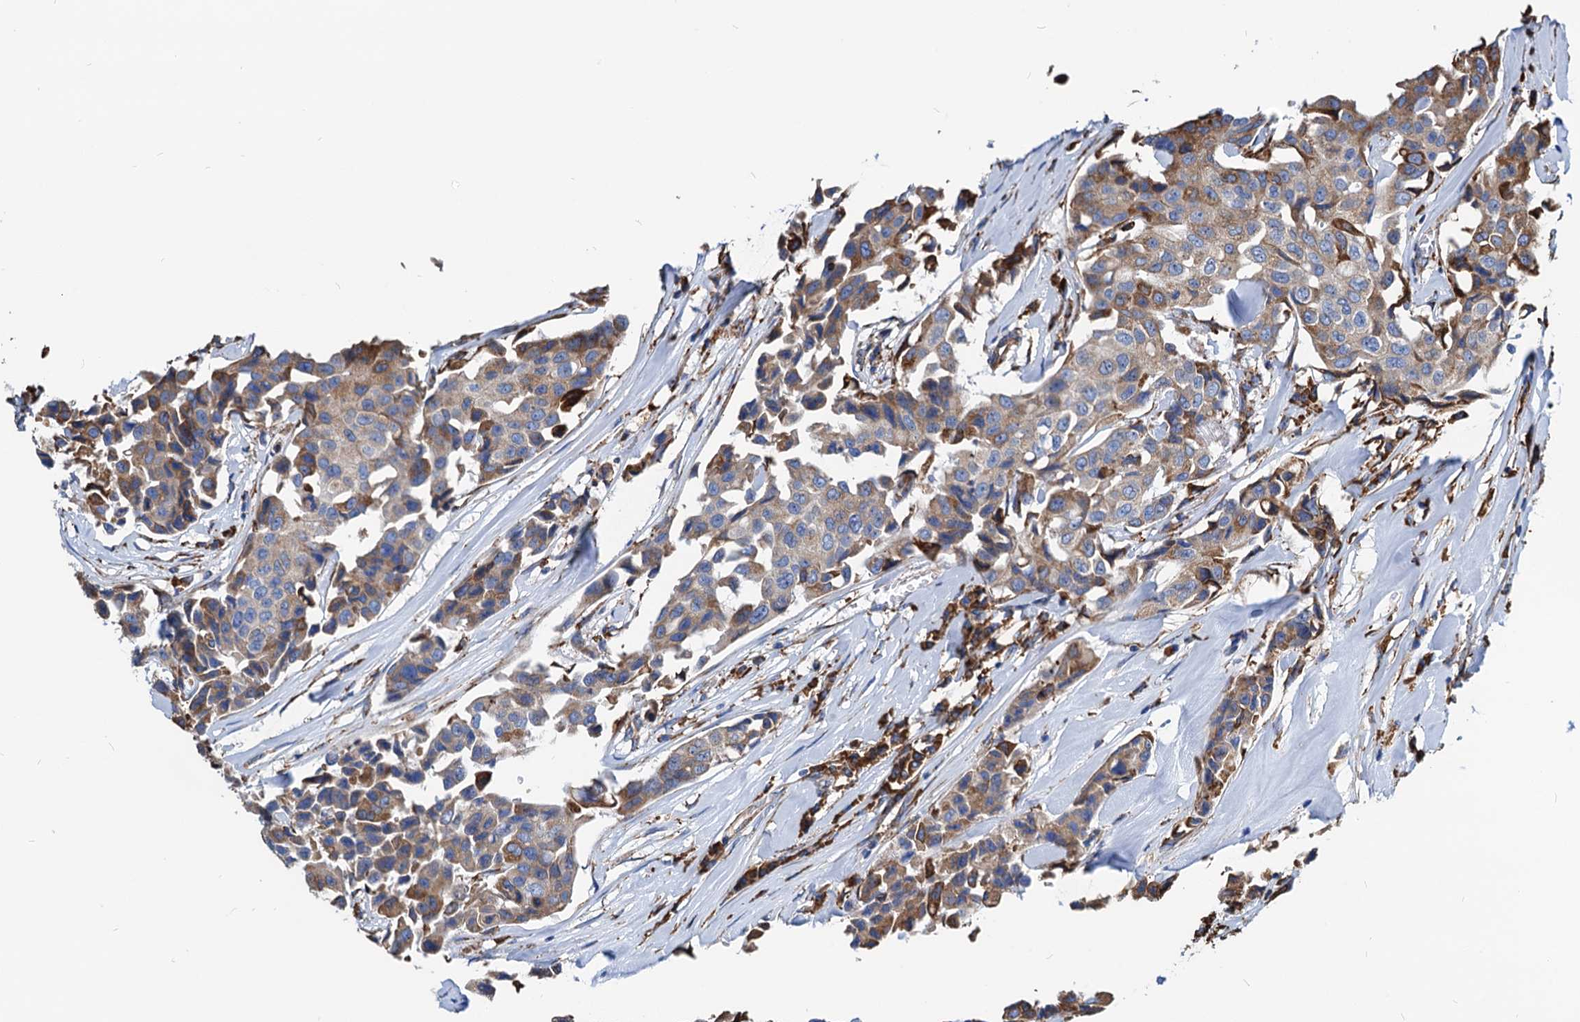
{"staining": {"intensity": "moderate", "quantity": "25%-75%", "location": "cytoplasmic/membranous"}, "tissue": "breast cancer", "cell_type": "Tumor cells", "image_type": "cancer", "snomed": [{"axis": "morphology", "description": "Duct carcinoma"}, {"axis": "topography", "description": "Breast"}], "caption": "High-power microscopy captured an IHC photomicrograph of breast cancer (infiltrating ductal carcinoma), revealing moderate cytoplasmic/membranous positivity in about 25%-75% of tumor cells. (Stains: DAB in brown, nuclei in blue, Microscopy: brightfield microscopy at high magnification).", "gene": "HSPA5", "patient": {"sex": "female", "age": 80}}